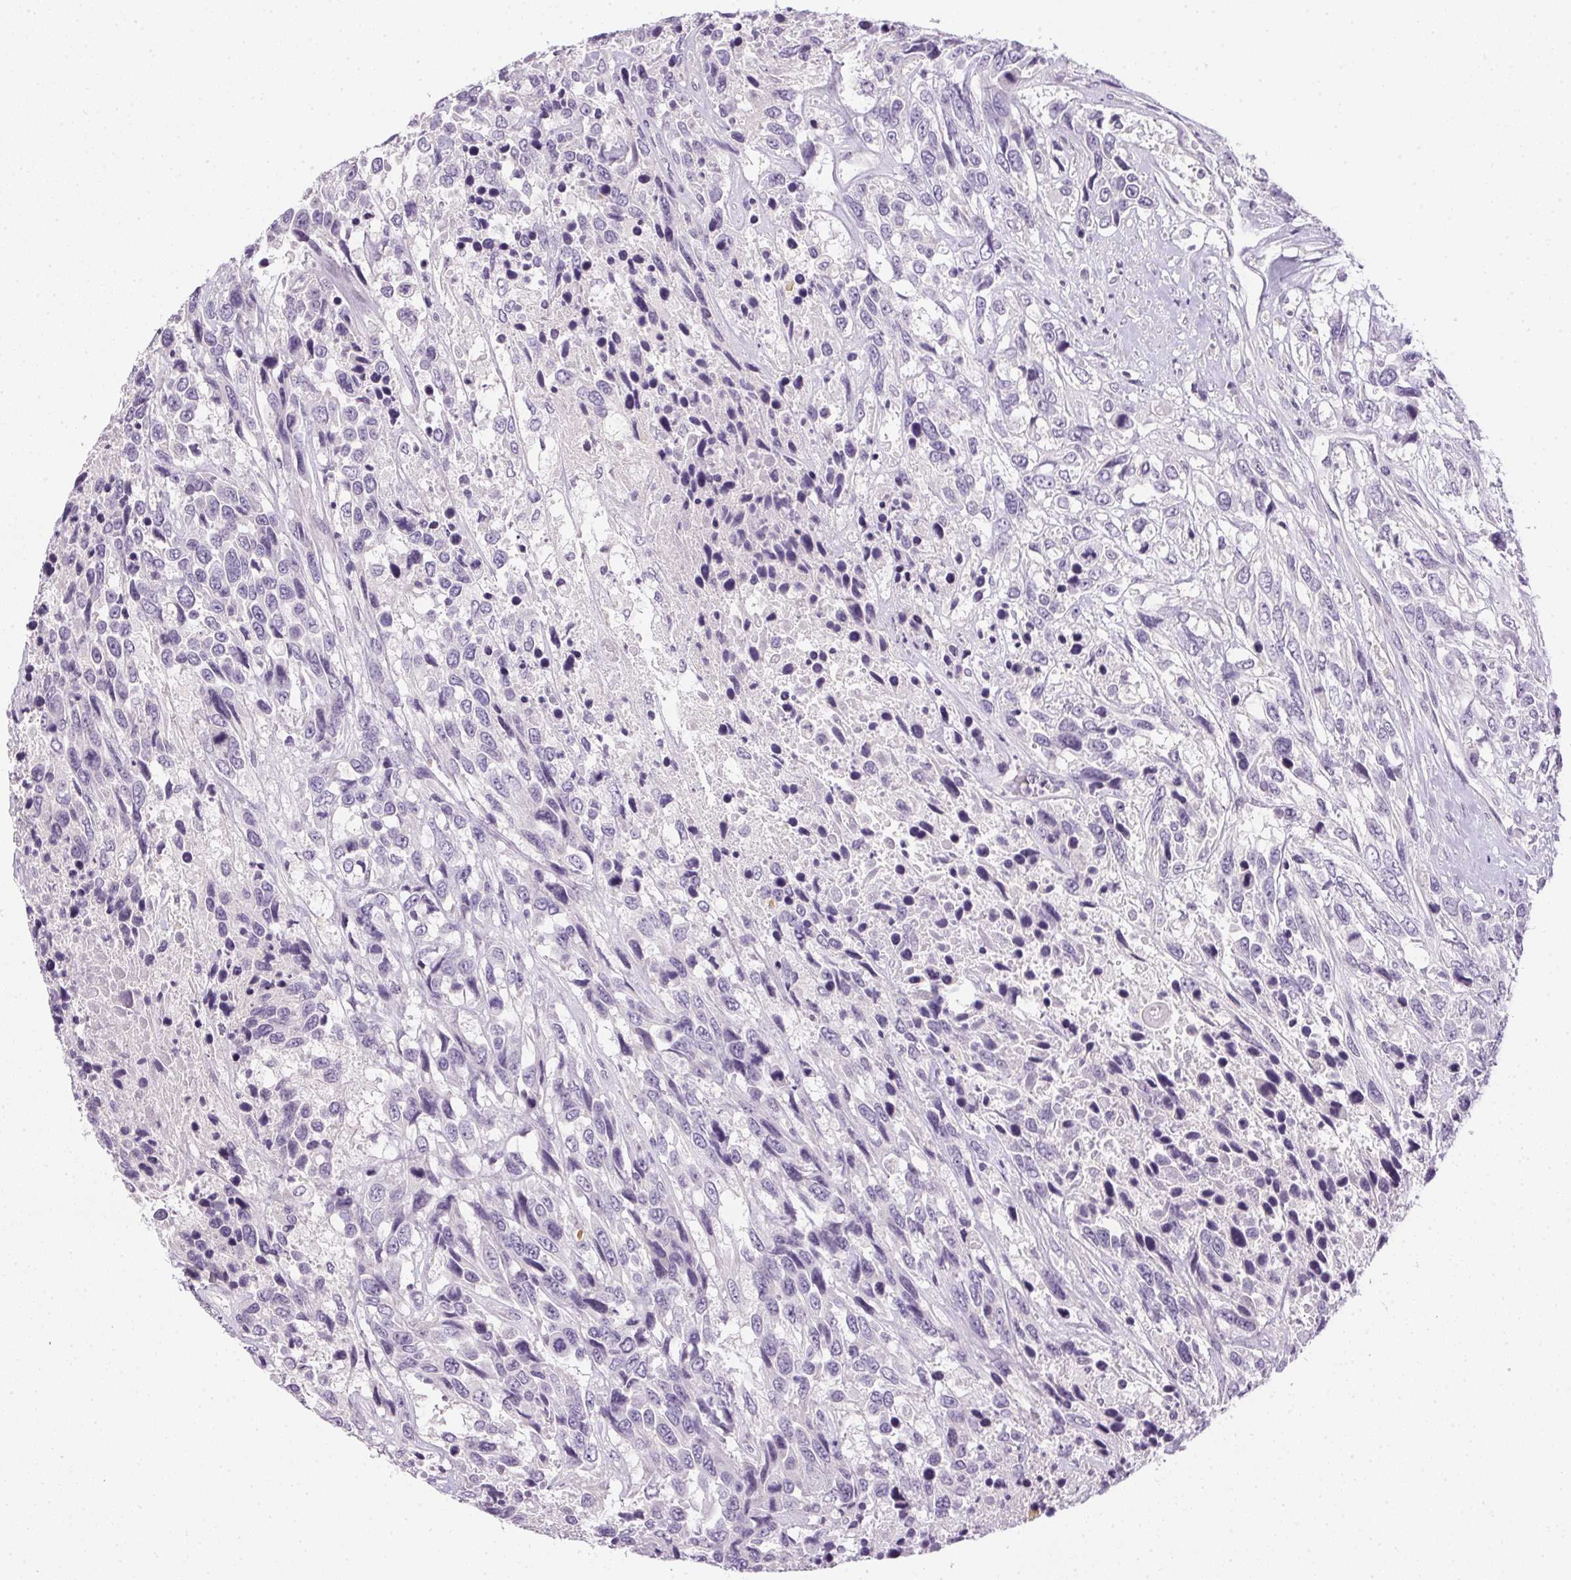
{"staining": {"intensity": "negative", "quantity": "none", "location": "none"}, "tissue": "urothelial cancer", "cell_type": "Tumor cells", "image_type": "cancer", "snomed": [{"axis": "morphology", "description": "Urothelial carcinoma, High grade"}, {"axis": "topography", "description": "Urinary bladder"}], "caption": "An image of human urothelial cancer is negative for staining in tumor cells. Nuclei are stained in blue.", "gene": "GSDMC", "patient": {"sex": "female", "age": 70}}